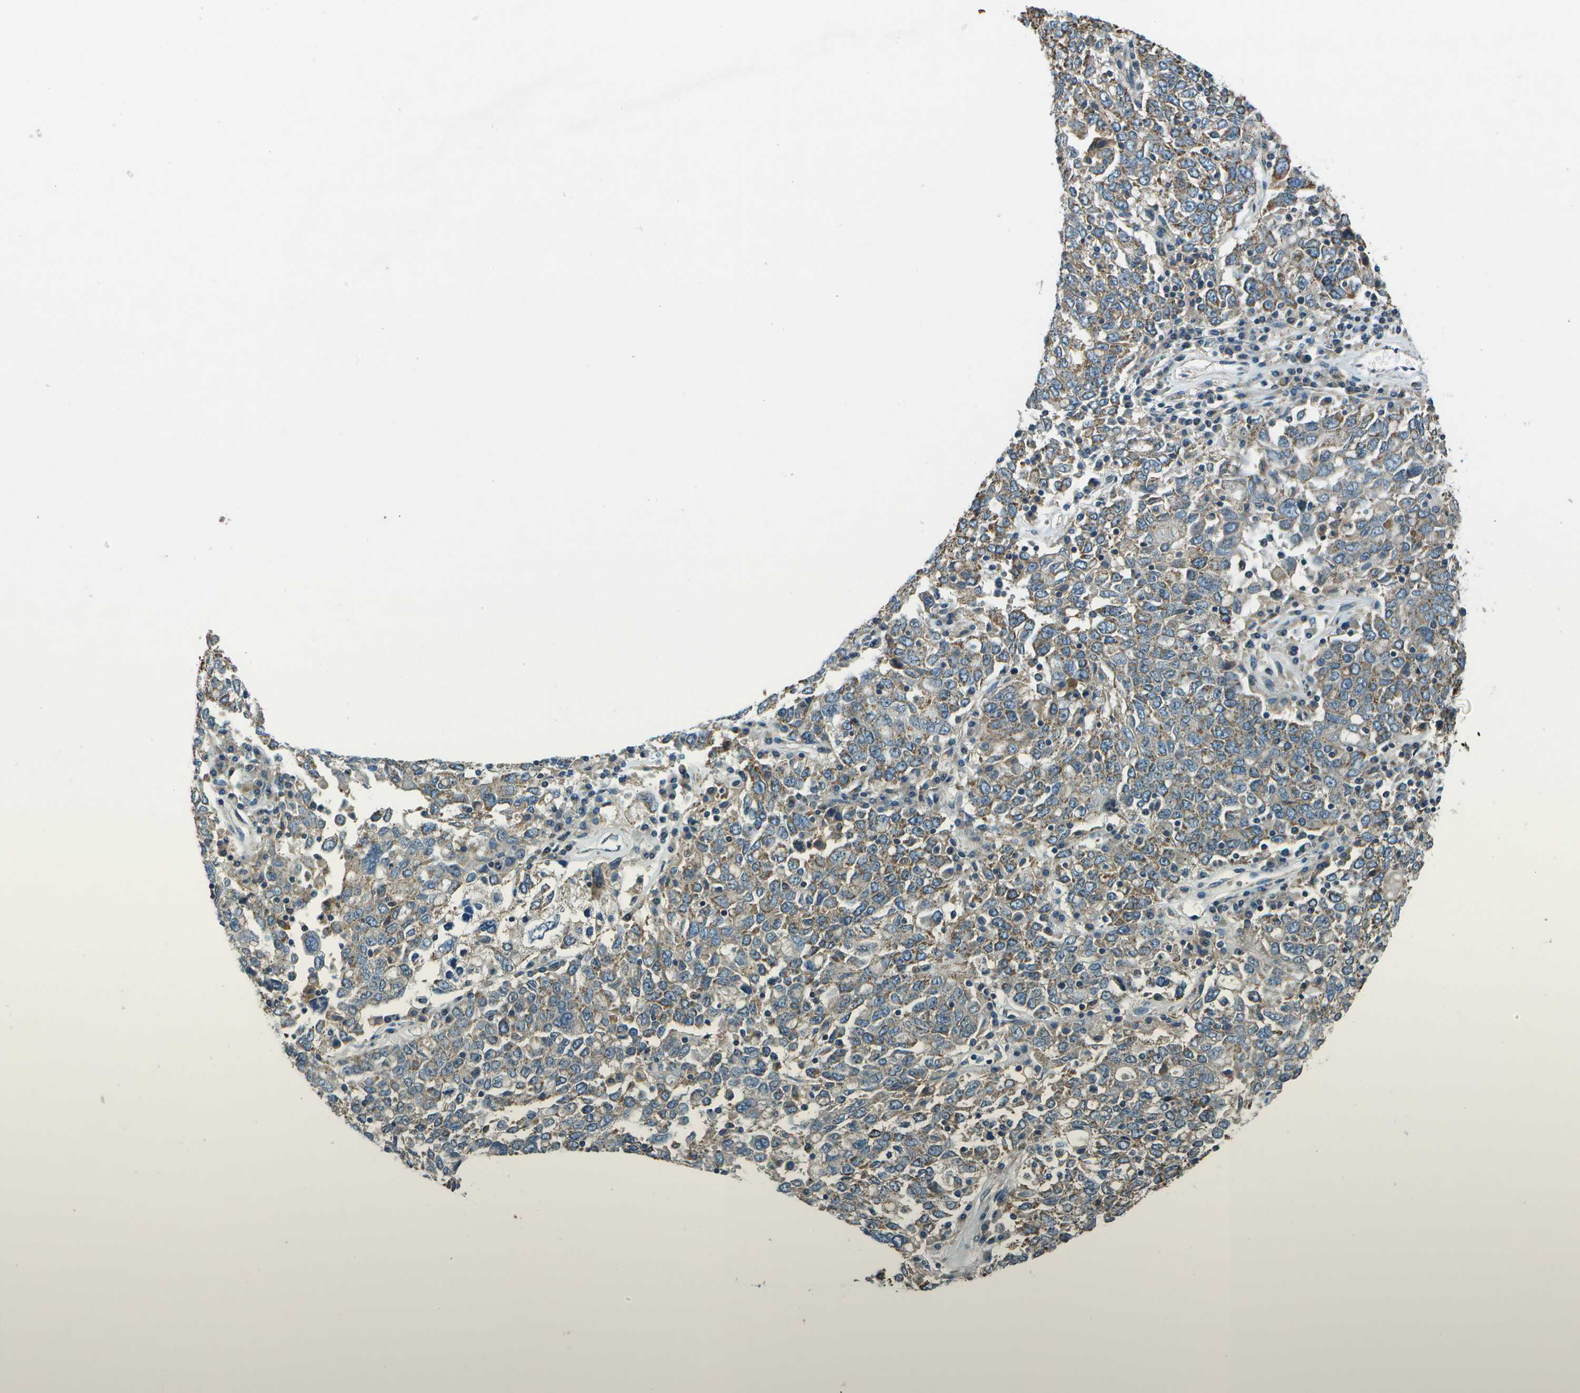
{"staining": {"intensity": "weak", "quantity": "25%-75%", "location": "cytoplasmic/membranous"}, "tissue": "ovarian cancer", "cell_type": "Tumor cells", "image_type": "cancer", "snomed": [{"axis": "morphology", "description": "Carcinoma, endometroid"}, {"axis": "topography", "description": "Ovary"}], "caption": "Immunohistochemical staining of ovarian endometroid carcinoma shows low levels of weak cytoplasmic/membranous protein expression in about 25%-75% of tumor cells.", "gene": "TMEM51", "patient": {"sex": "female", "age": 62}}